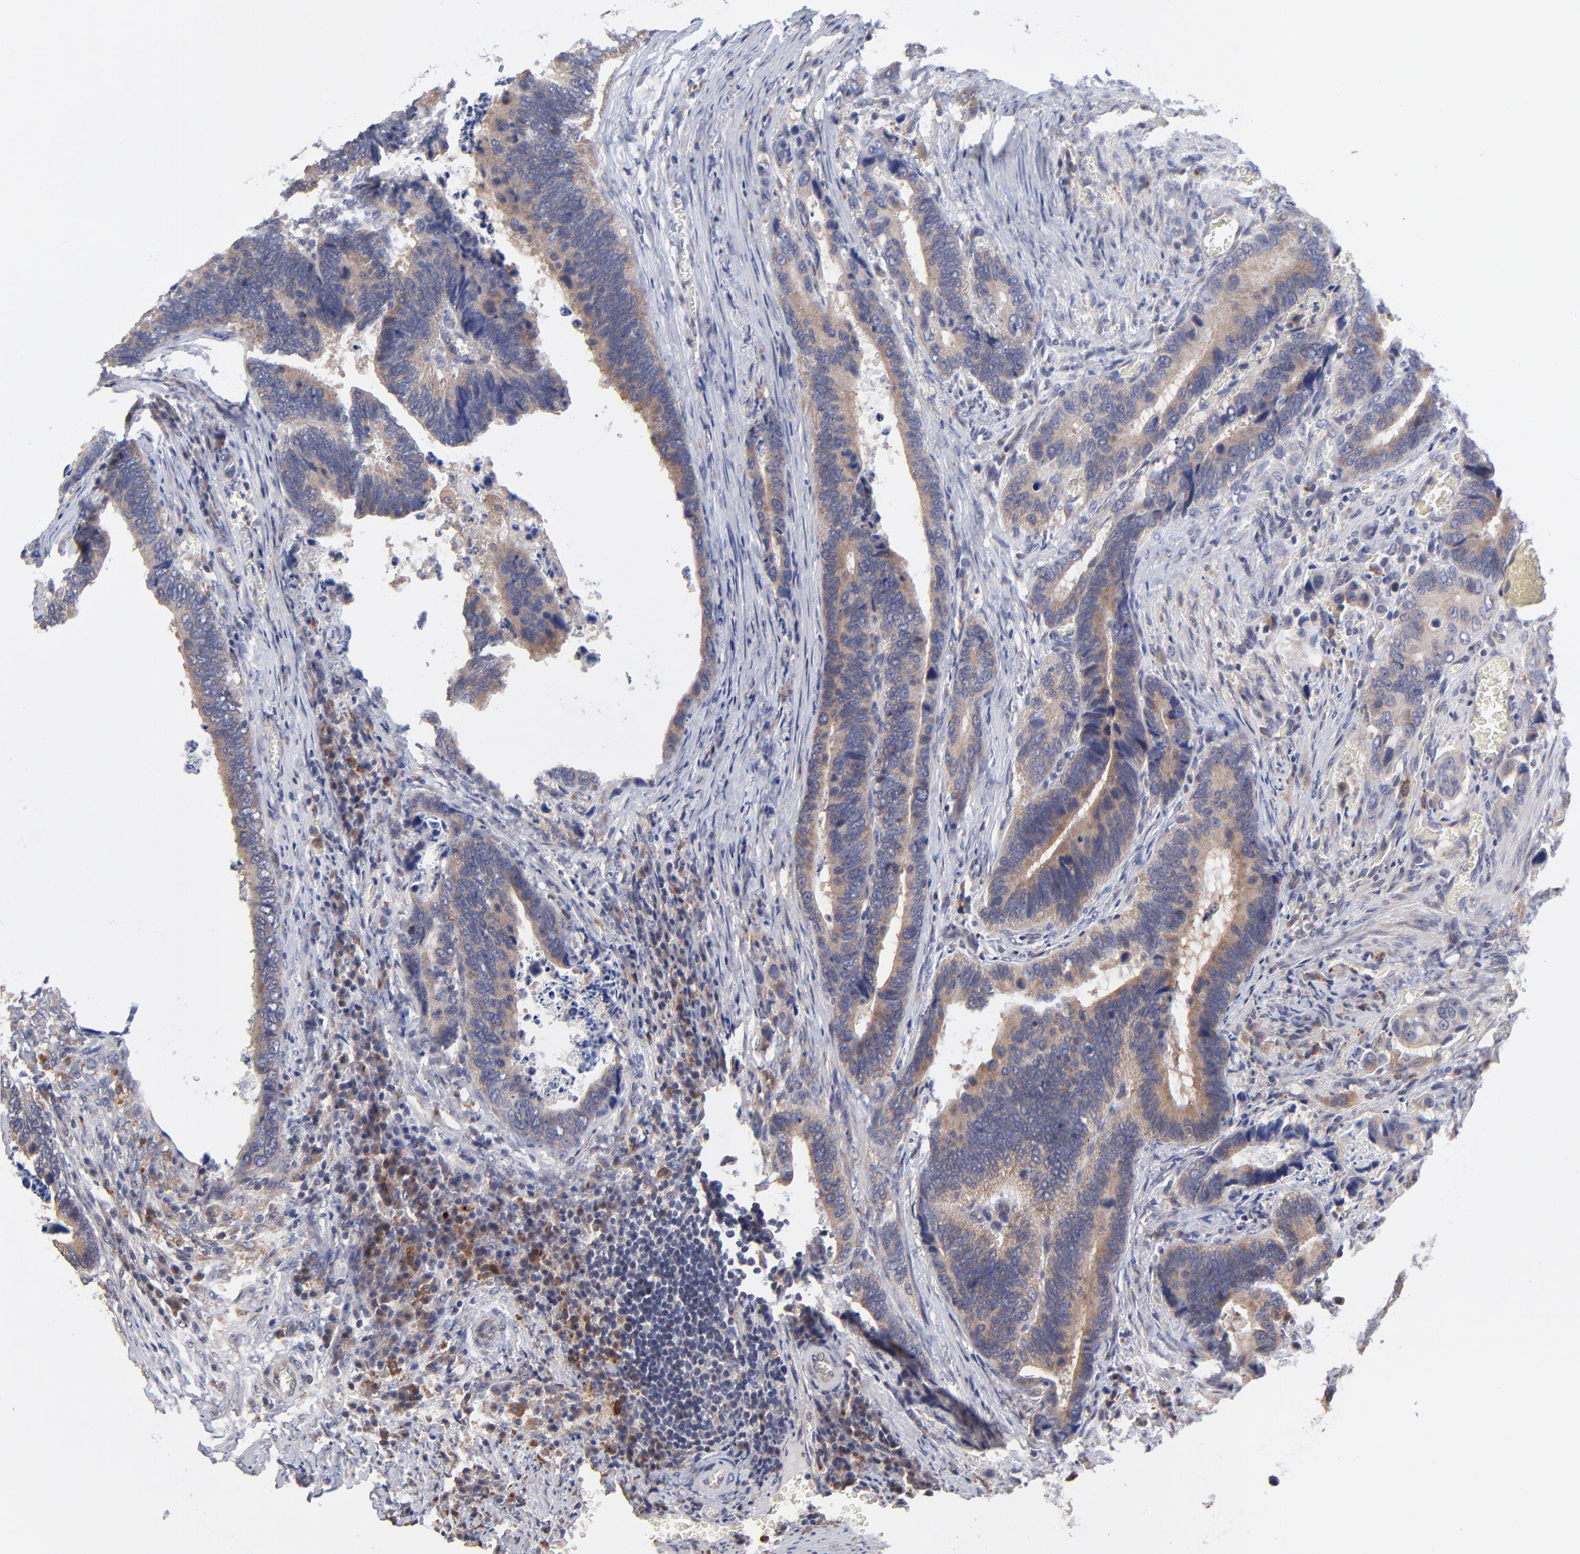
{"staining": {"intensity": "weak", "quantity": ">75%", "location": "cytoplasmic/membranous"}, "tissue": "colorectal cancer", "cell_type": "Tumor cells", "image_type": "cancer", "snomed": [{"axis": "morphology", "description": "Adenocarcinoma, NOS"}, {"axis": "topography", "description": "Colon"}], "caption": "Brown immunohistochemical staining in colorectal adenocarcinoma exhibits weak cytoplasmic/membranous expression in about >75% of tumor cells. (IHC, brightfield microscopy, high magnification).", "gene": "PDE4B", "patient": {"sex": "male", "age": 72}}